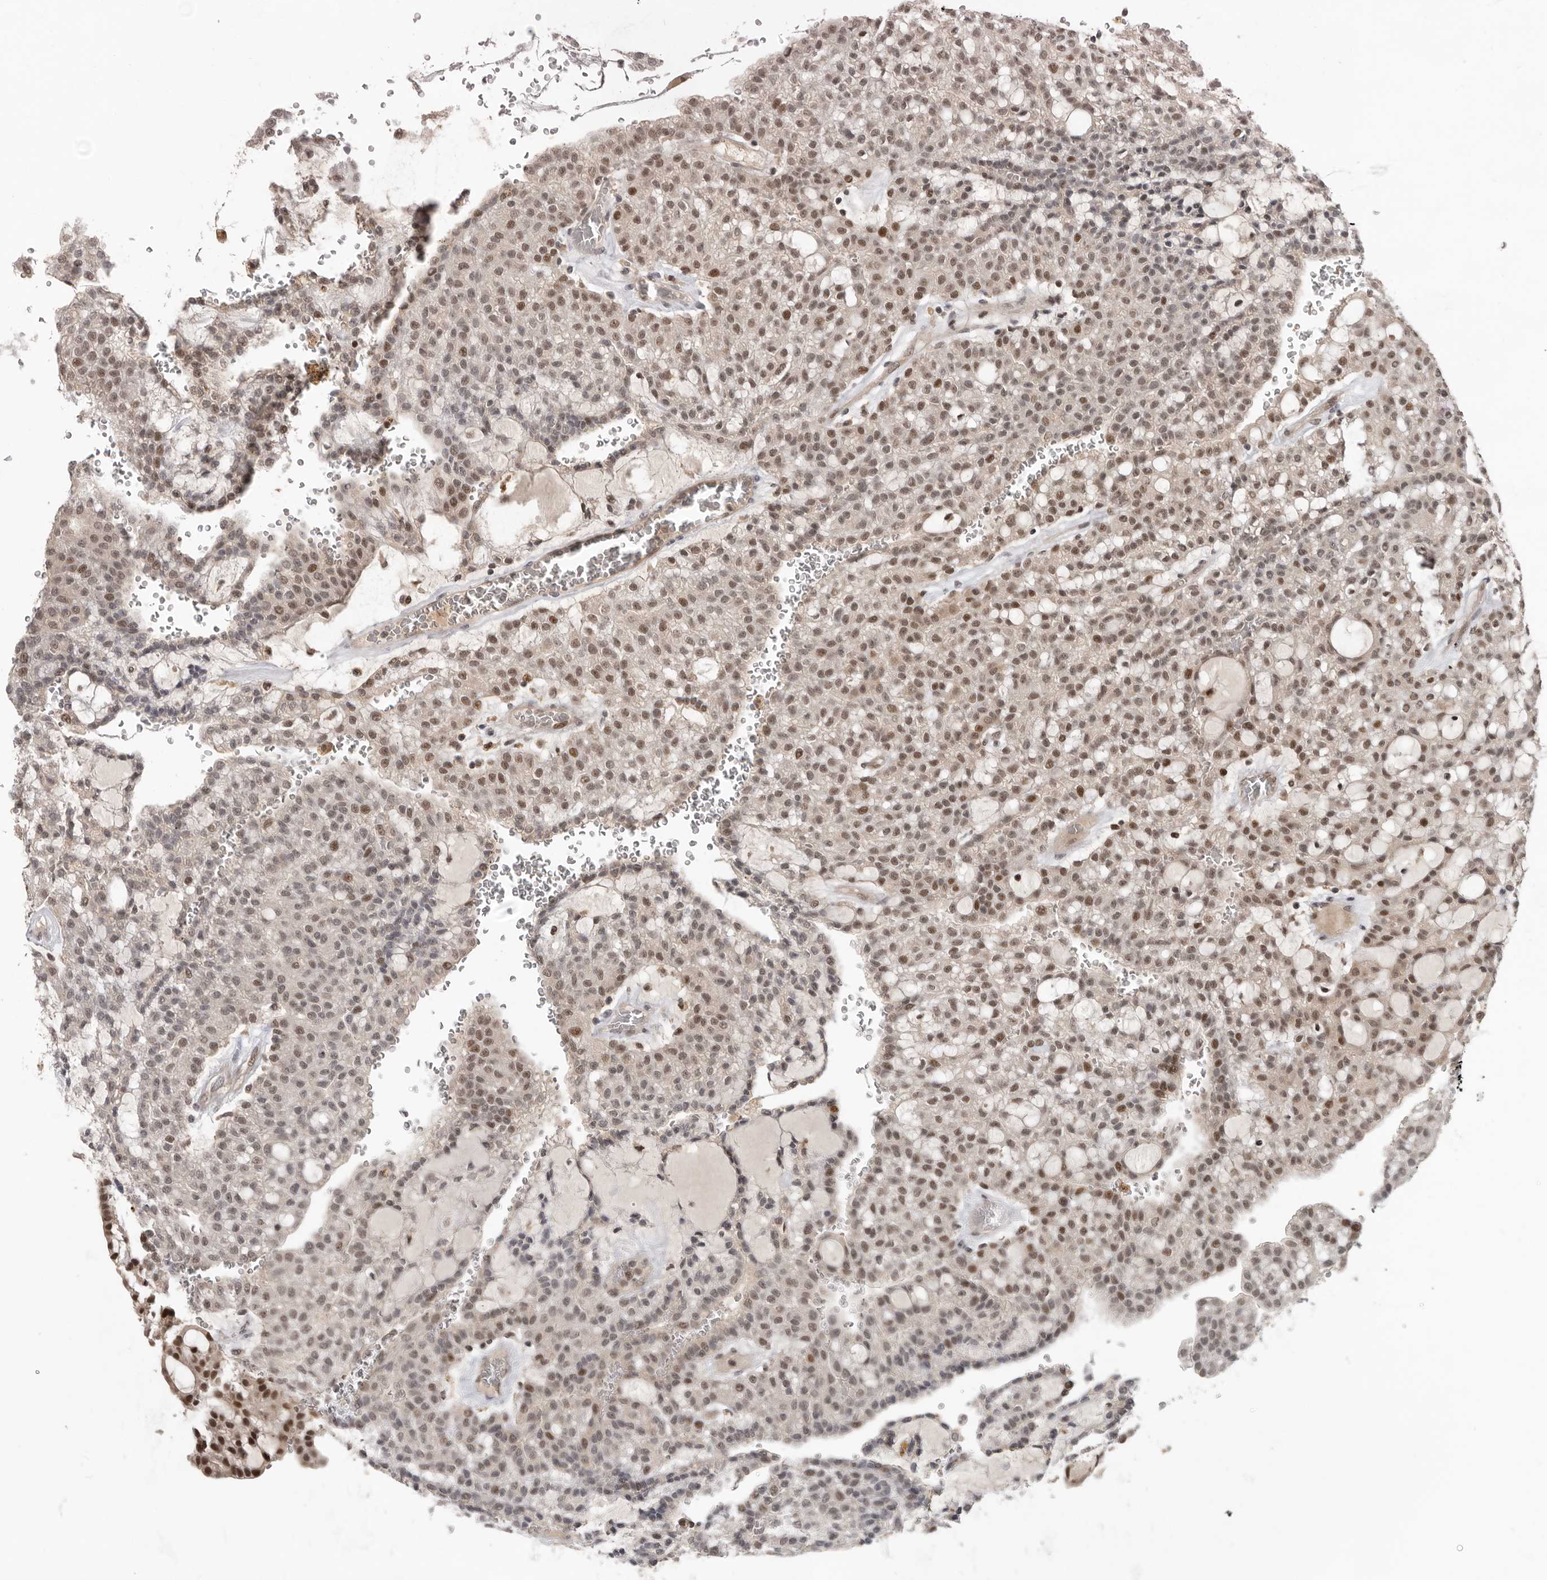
{"staining": {"intensity": "moderate", "quantity": ">75%", "location": "nuclear"}, "tissue": "renal cancer", "cell_type": "Tumor cells", "image_type": "cancer", "snomed": [{"axis": "morphology", "description": "Adenocarcinoma, NOS"}, {"axis": "topography", "description": "Kidney"}], "caption": "Protein expression analysis of renal cancer shows moderate nuclear staining in approximately >75% of tumor cells.", "gene": "BRCA2", "patient": {"sex": "male", "age": 63}}